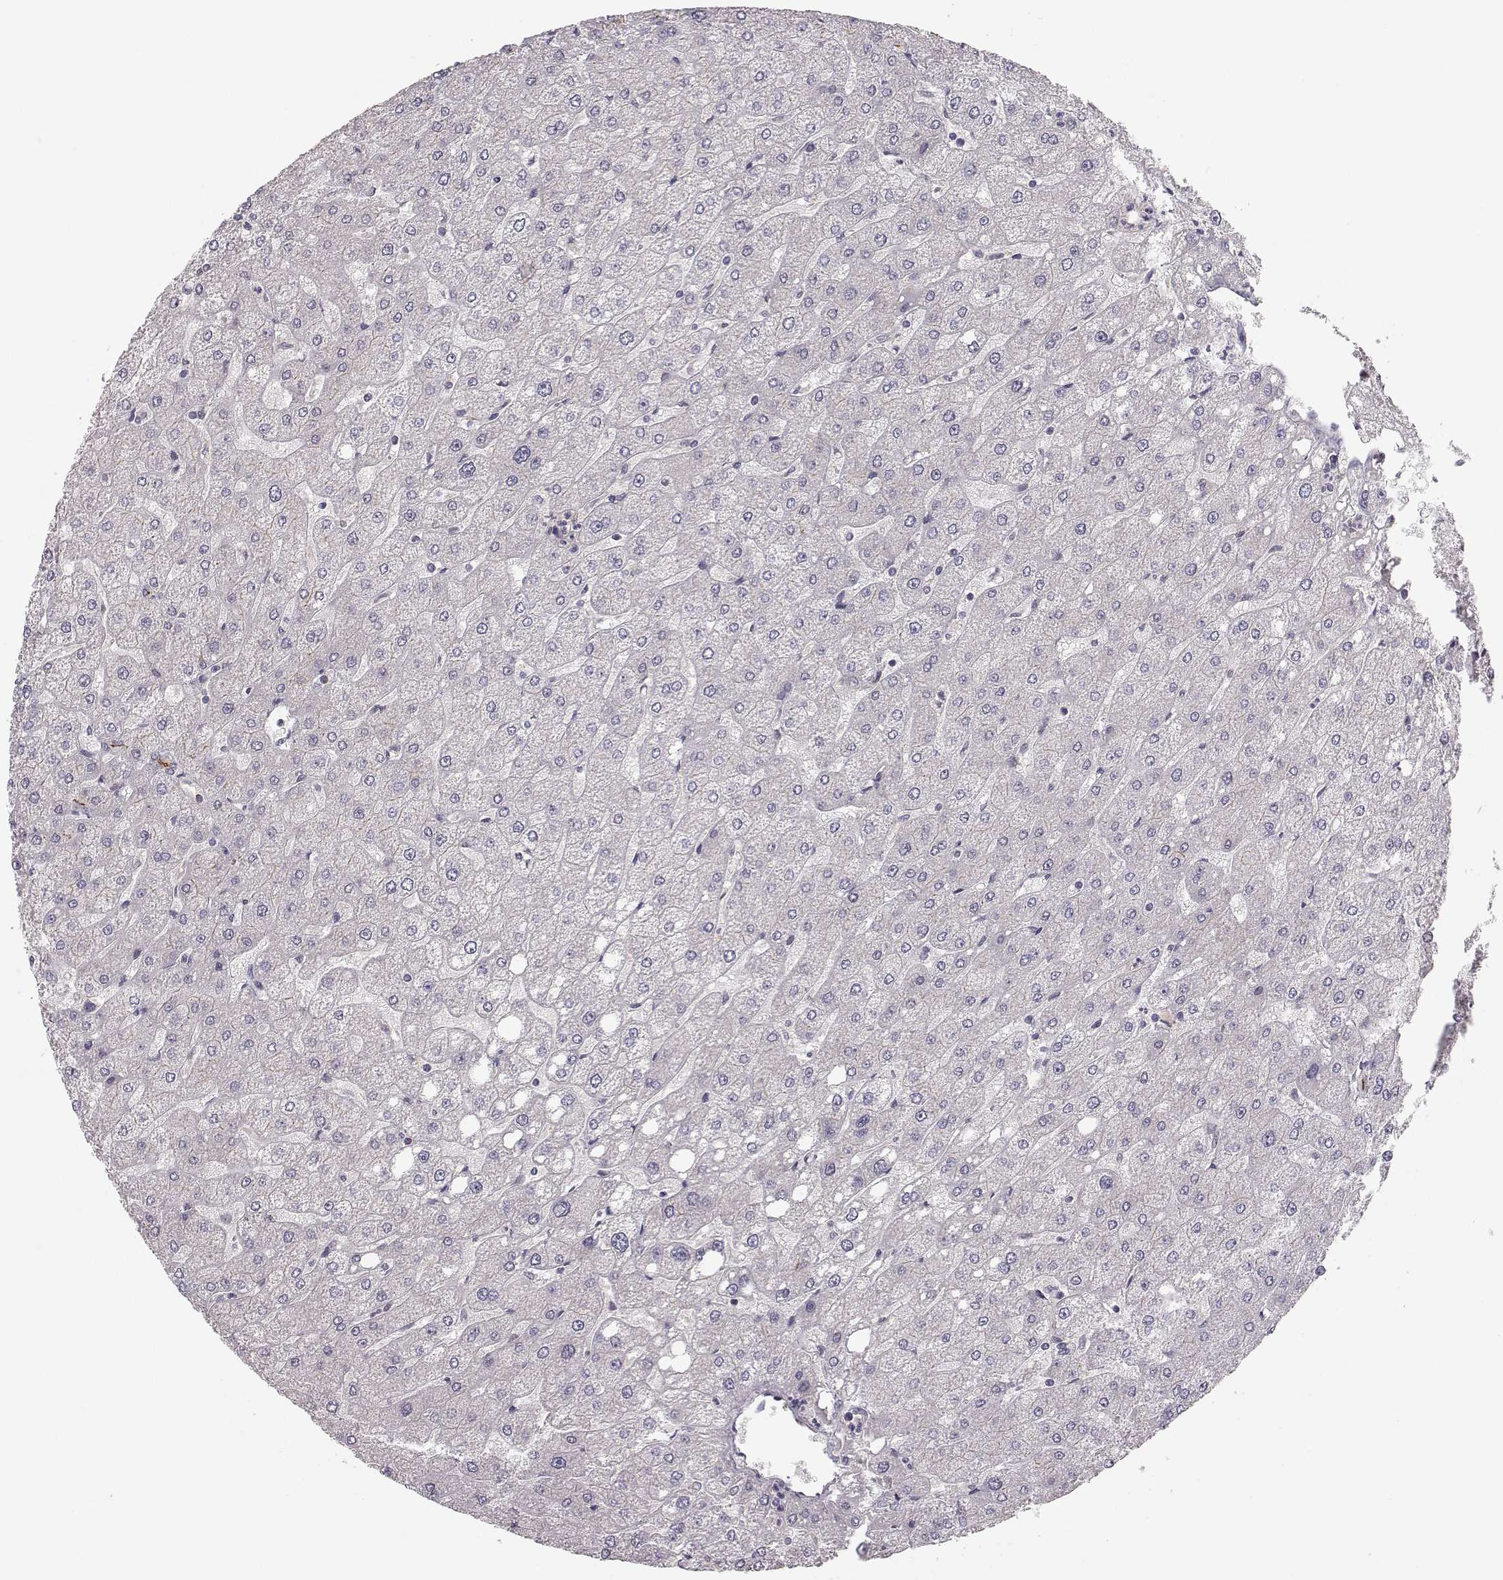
{"staining": {"intensity": "negative", "quantity": "none", "location": "none"}, "tissue": "liver", "cell_type": "Cholangiocytes", "image_type": "normal", "snomed": [{"axis": "morphology", "description": "Normal tissue, NOS"}, {"axis": "topography", "description": "Liver"}], "caption": "Cholangiocytes are negative for protein expression in normal human liver. (DAB immunohistochemistry with hematoxylin counter stain).", "gene": "PLEKHG3", "patient": {"sex": "male", "age": 67}}